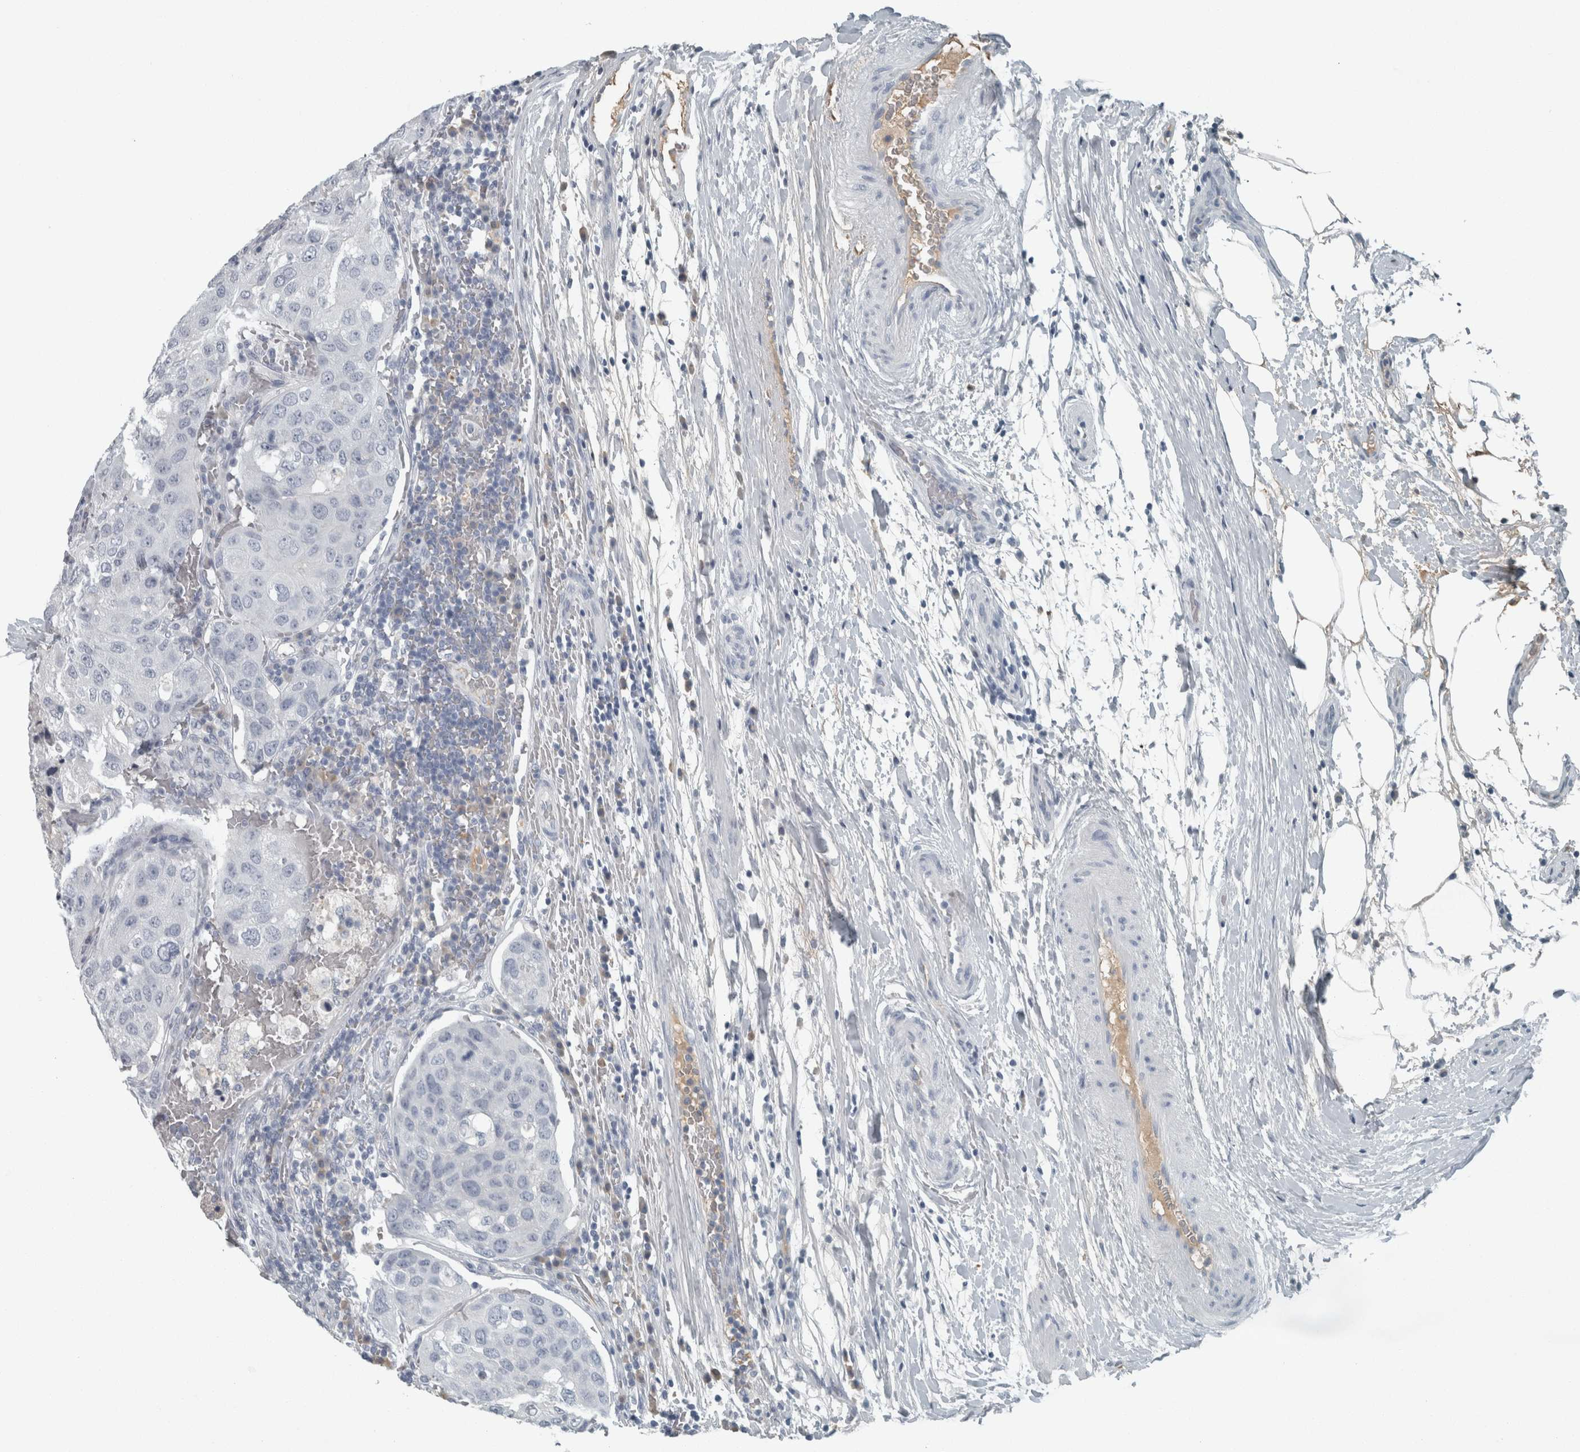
{"staining": {"intensity": "negative", "quantity": "none", "location": "none"}, "tissue": "urothelial cancer", "cell_type": "Tumor cells", "image_type": "cancer", "snomed": [{"axis": "morphology", "description": "Urothelial carcinoma, High grade"}, {"axis": "topography", "description": "Lymph node"}, {"axis": "topography", "description": "Urinary bladder"}], "caption": "An immunohistochemistry micrograph of urothelial cancer is shown. There is no staining in tumor cells of urothelial cancer.", "gene": "CHL1", "patient": {"sex": "male", "age": 51}}